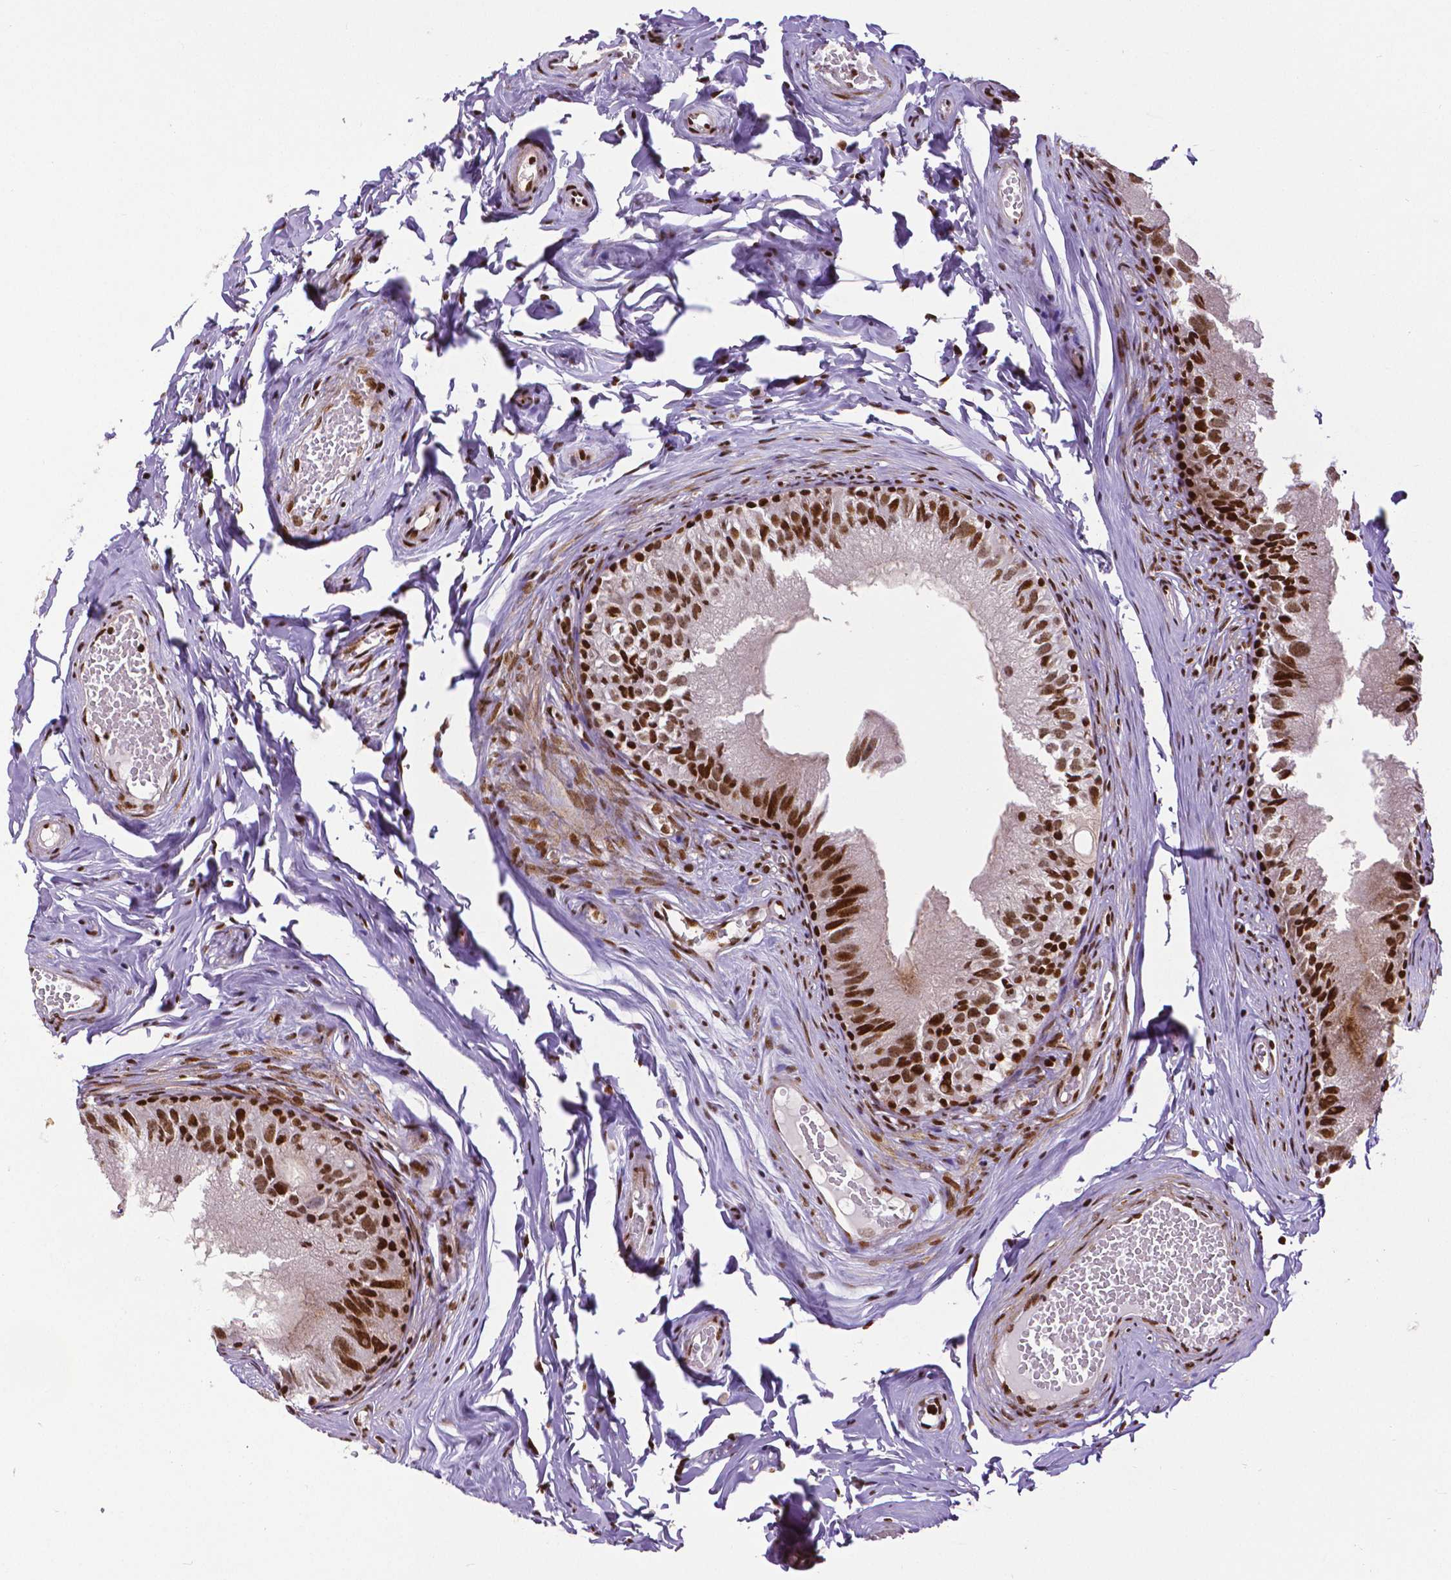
{"staining": {"intensity": "strong", "quantity": ">75%", "location": "nuclear"}, "tissue": "epididymis", "cell_type": "Glandular cells", "image_type": "normal", "snomed": [{"axis": "morphology", "description": "Normal tissue, NOS"}, {"axis": "topography", "description": "Epididymis"}], "caption": "This histopathology image displays immunohistochemistry staining of unremarkable epididymis, with high strong nuclear staining in approximately >75% of glandular cells.", "gene": "CTCF", "patient": {"sex": "male", "age": 45}}